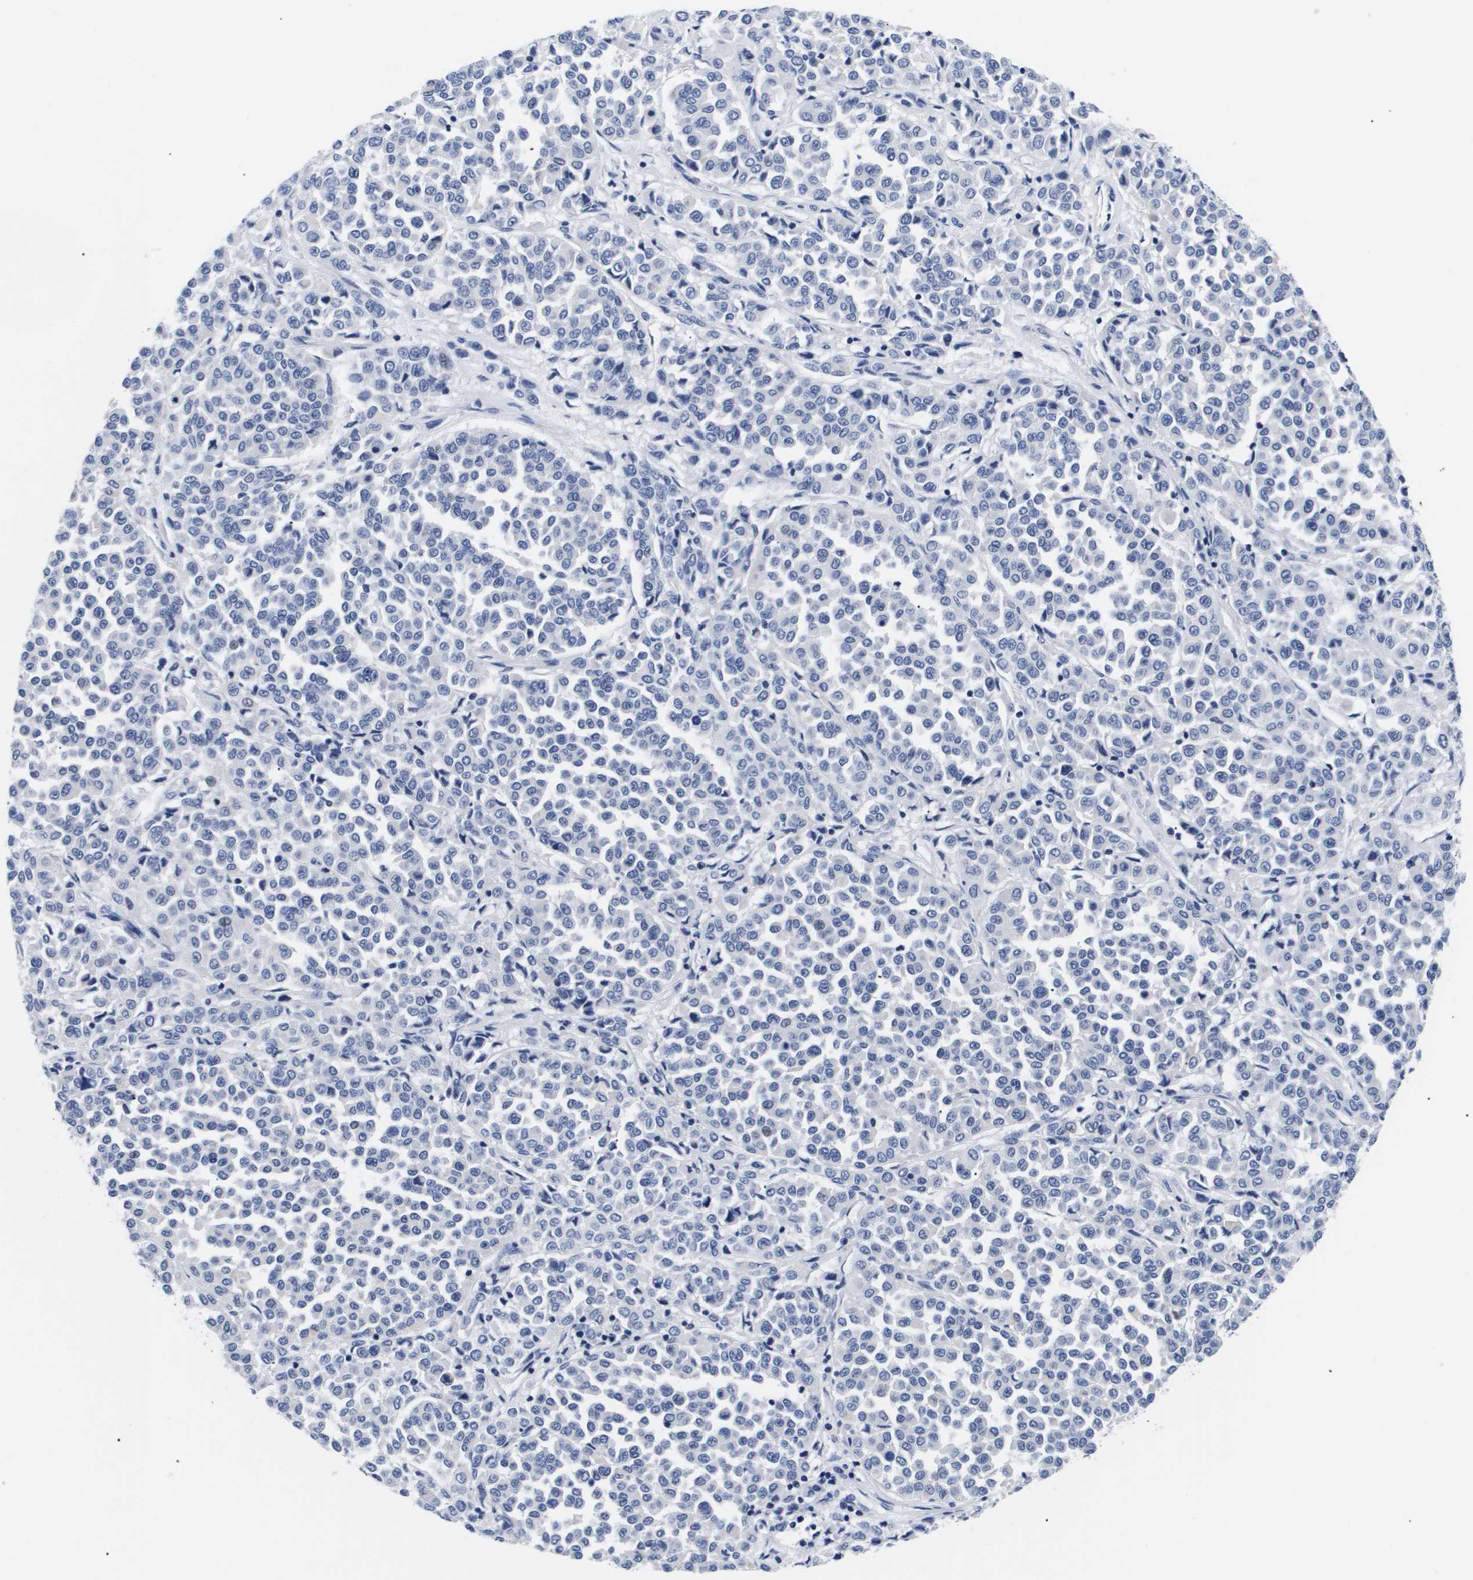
{"staining": {"intensity": "negative", "quantity": "none", "location": "none"}, "tissue": "melanoma", "cell_type": "Tumor cells", "image_type": "cancer", "snomed": [{"axis": "morphology", "description": "Malignant melanoma, Metastatic site"}, {"axis": "topography", "description": "Pancreas"}], "caption": "Image shows no significant protein positivity in tumor cells of melanoma.", "gene": "SHD", "patient": {"sex": "female", "age": 30}}